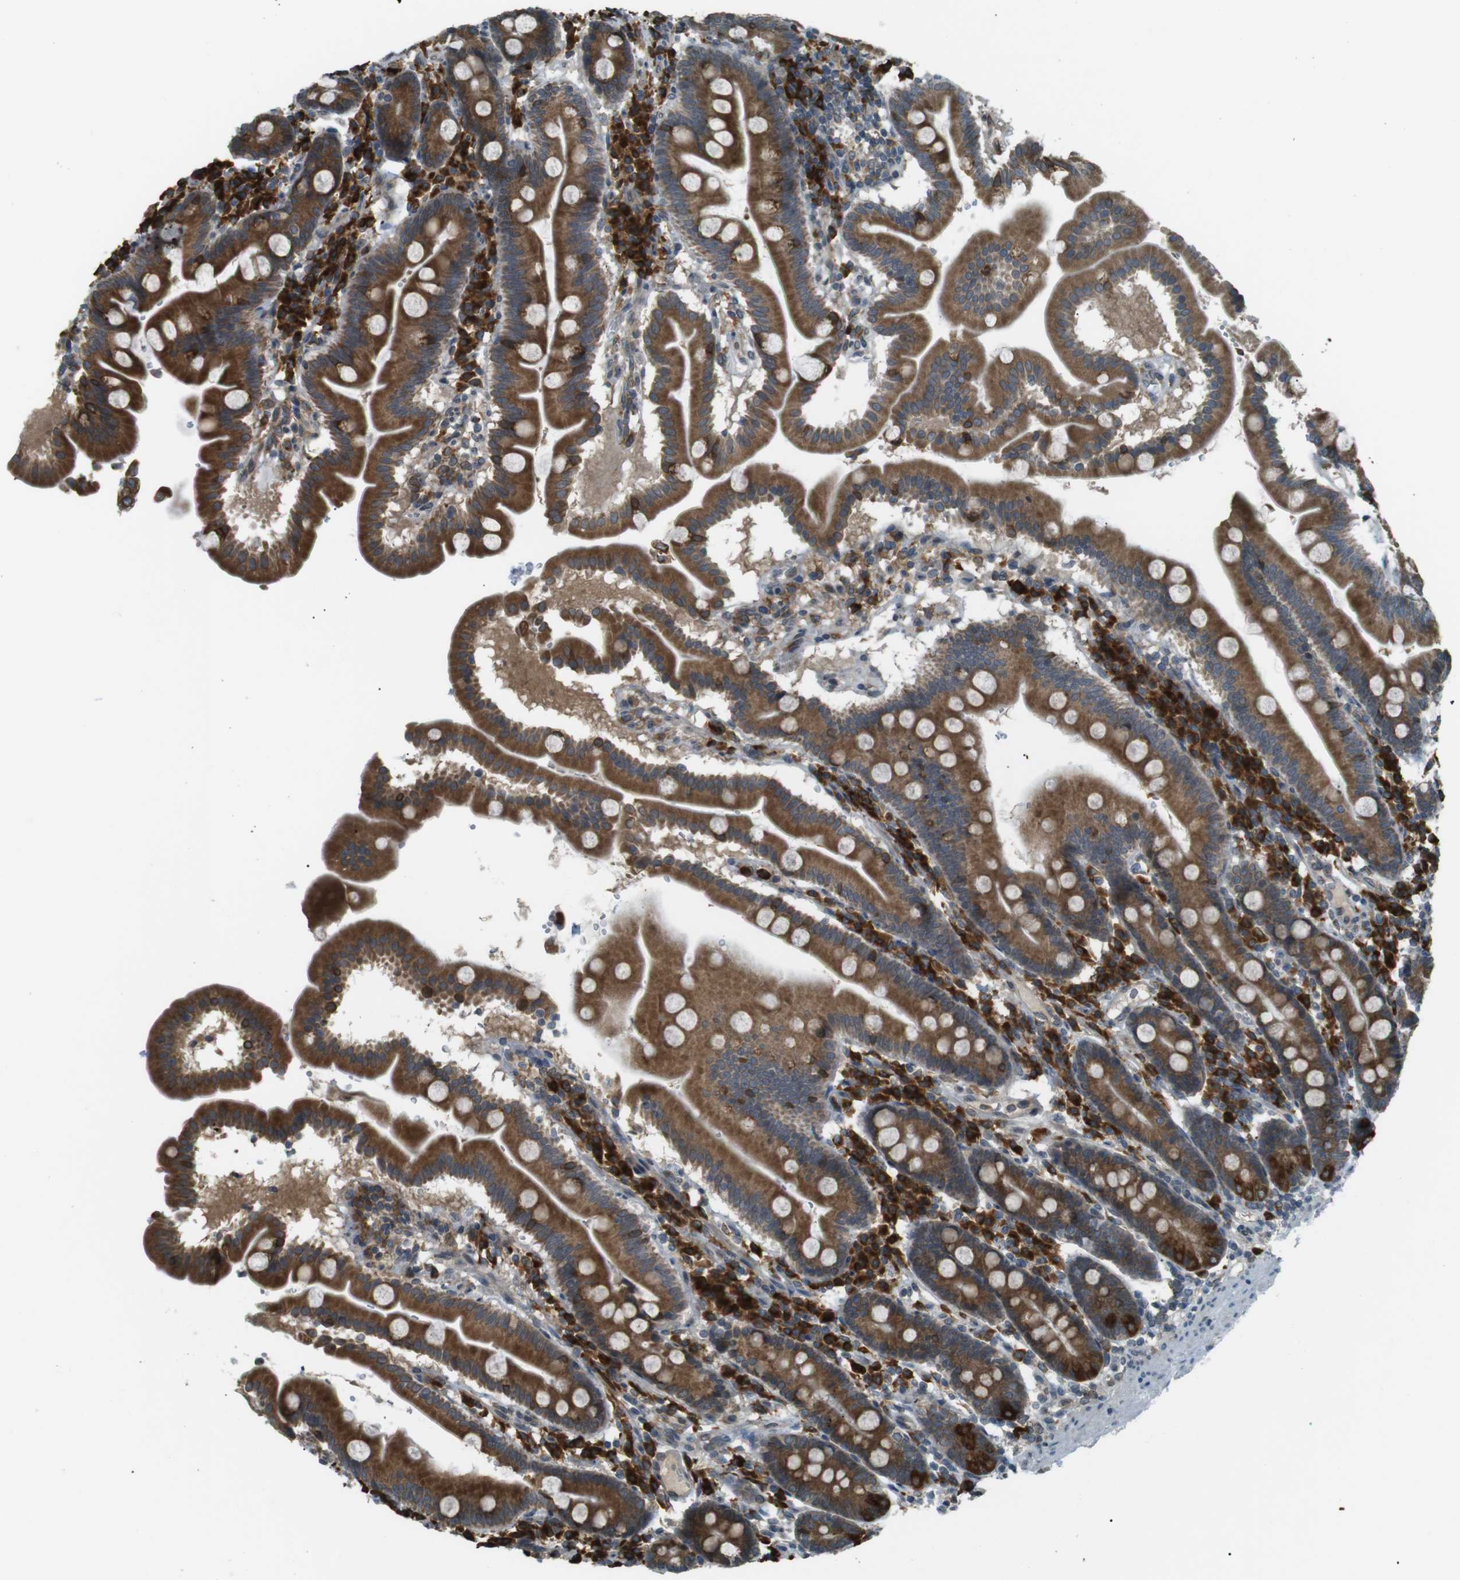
{"staining": {"intensity": "strong", "quantity": ">75%", "location": "cytoplasmic/membranous"}, "tissue": "duodenum", "cell_type": "Glandular cells", "image_type": "normal", "snomed": [{"axis": "morphology", "description": "Normal tissue, NOS"}, {"axis": "topography", "description": "Duodenum"}], "caption": "A photomicrograph showing strong cytoplasmic/membranous staining in approximately >75% of glandular cells in benign duodenum, as visualized by brown immunohistochemical staining.", "gene": "TMED4", "patient": {"sex": "male", "age": 50}}